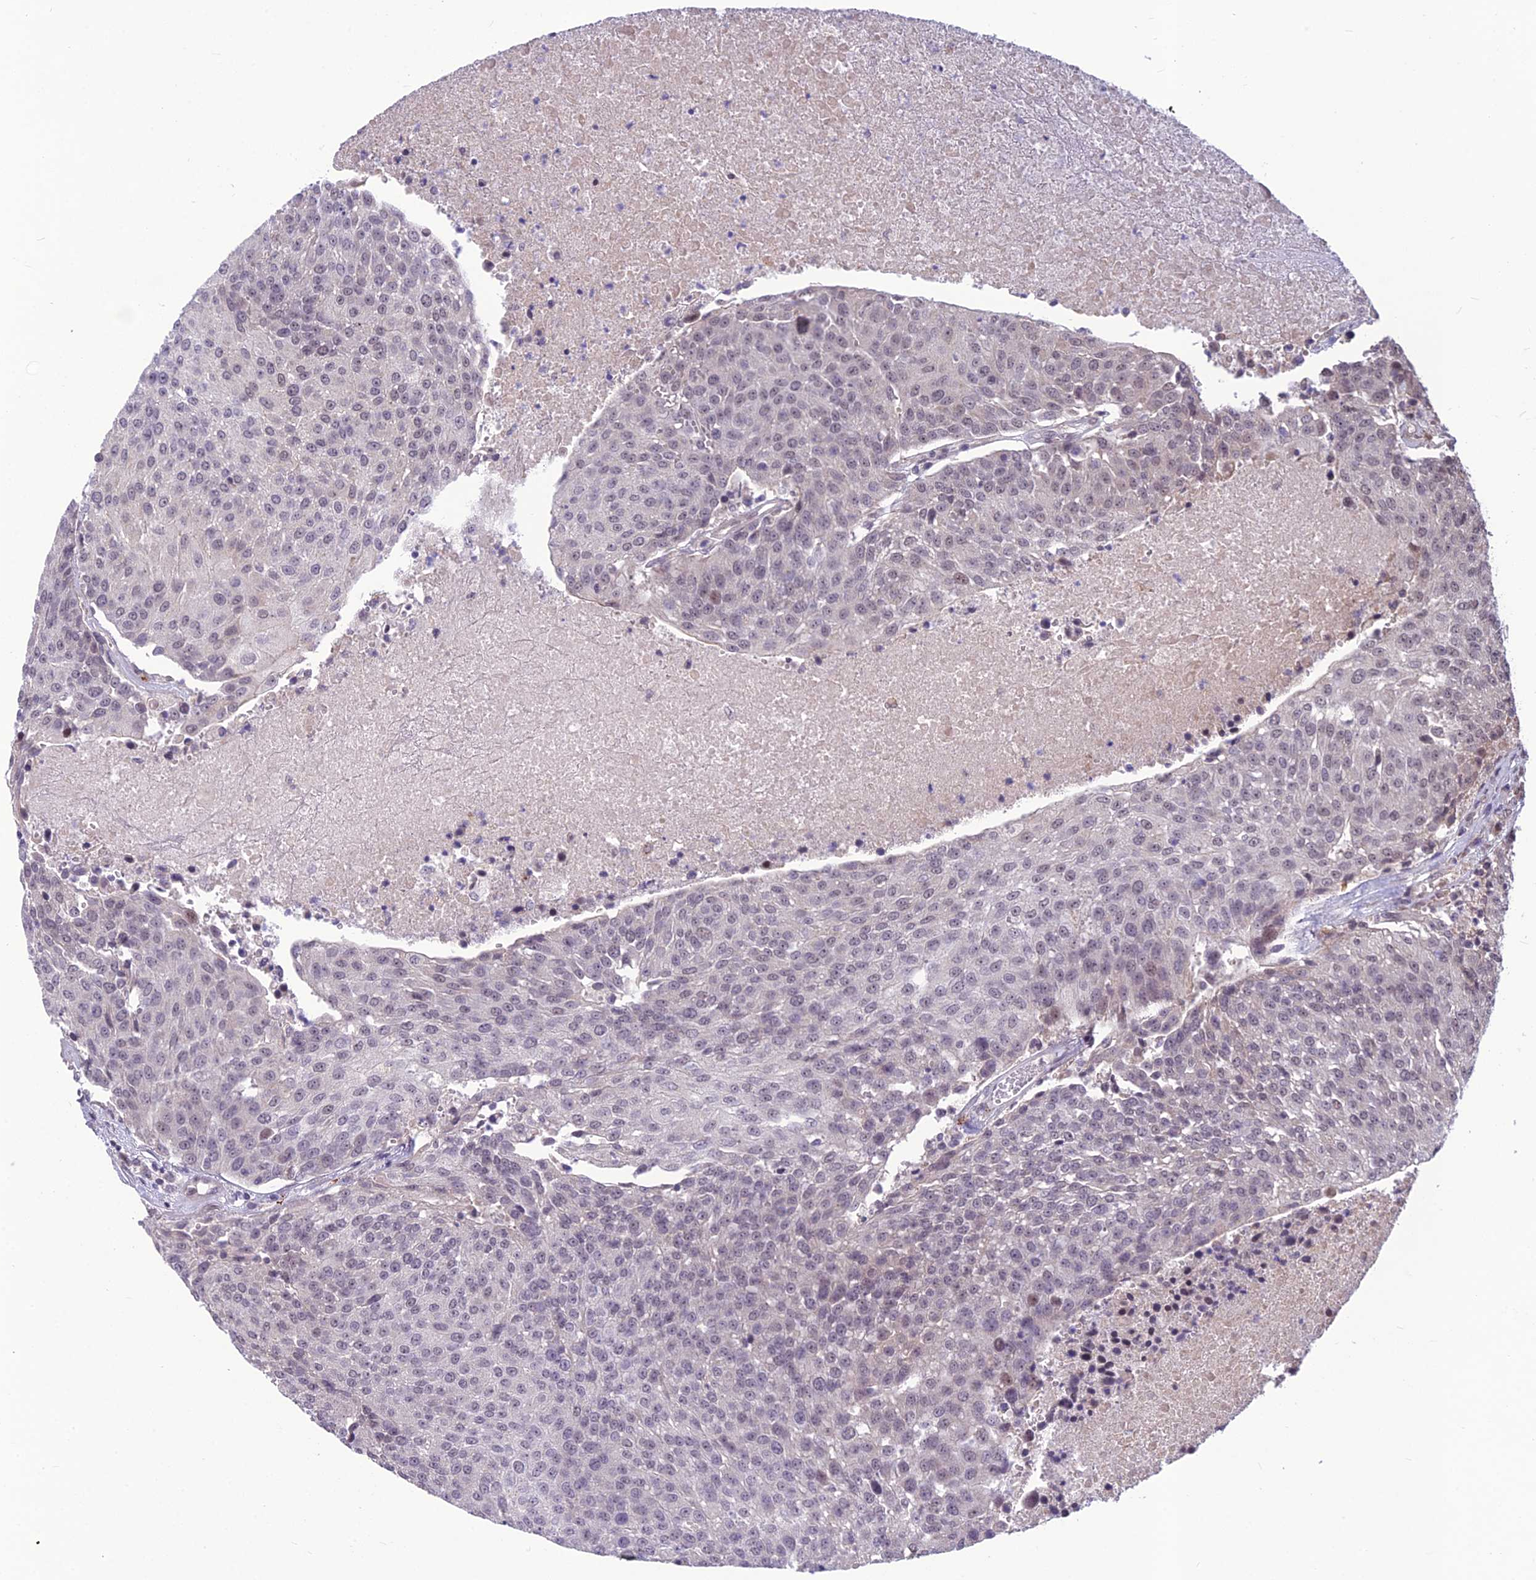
{"staining": {"intensity": "negative", "quantity": "none", "location": "none"}, "tissue": "urothelial cancer", "cell_type": "Tumor cells", "image_type": "cancer", "snomed": [{"axis": "morphology", "description": "Urothelial carcinoma, High grade"}, {"axis": "topography", "description": "Urinary bladder"}], "caption": "Tumor cells are negative for brown protein staining in urothelial carcinoma (high-grade).", "gene": "FBRS", "patient": {"sex": "female", "age": 85}}